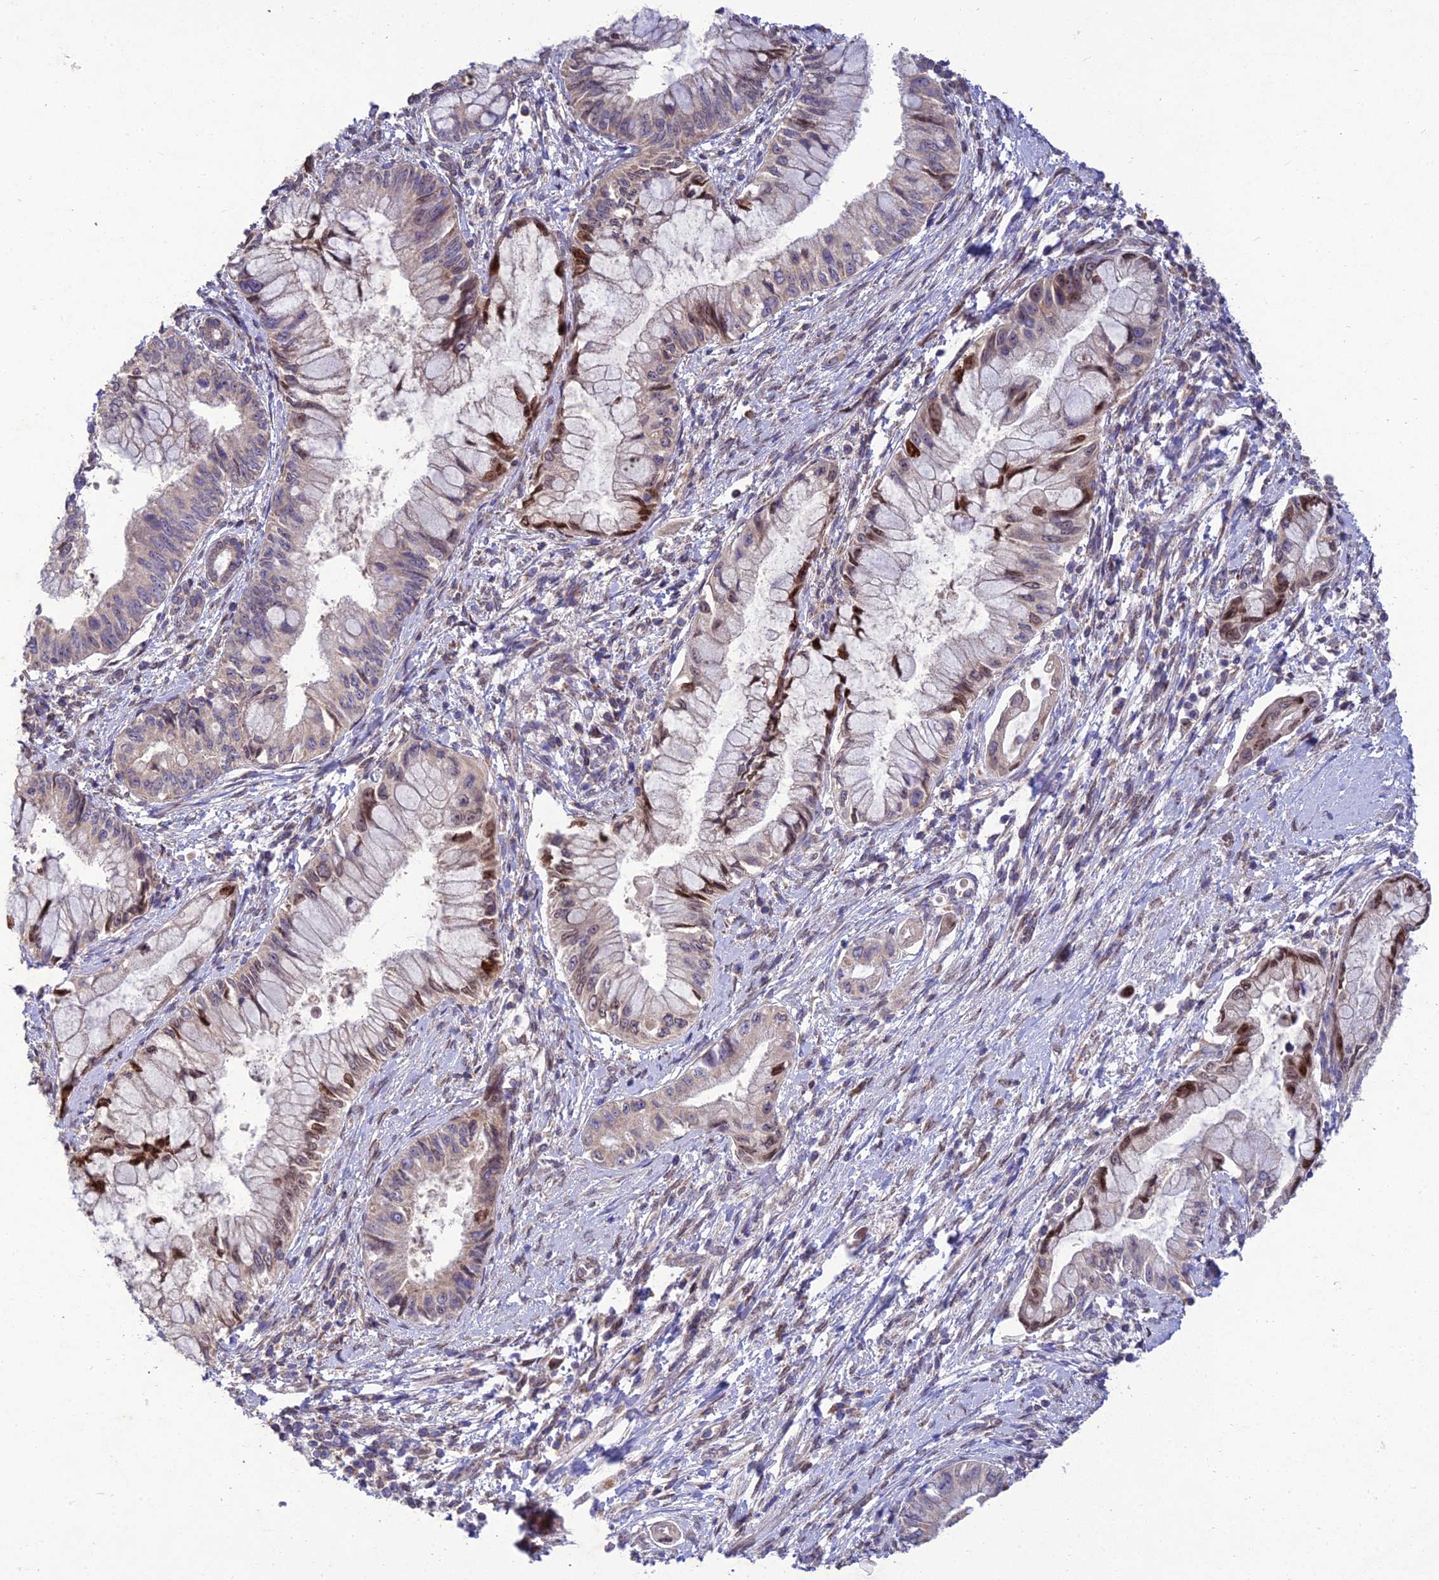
{"staining": {"intensity": "weak", "quantity": "25%-75%", "location": "cytoplasmic/membranous,nuclear"}, "tissue": "pancreatic cancer", "cell_type": "Tumor cells", "image_type": "cancer", "snomed": [{"axis": "morphology", "description": "Adenocarcinoma, NOS"}, {"axis": "topography", "description": "Pancreas"}], "caption": "This photomicrograph displays pancreatic adenocarcinoma stained with immunohistochemistry to label a protein in brown. The cytoplasmic/membranous and nuclear of tumor cells show weak positivity for the protein. Nuclei are counter-stained blue.", "gene": "MGAT2", "patient": {"sex": "male", "age": 48}}